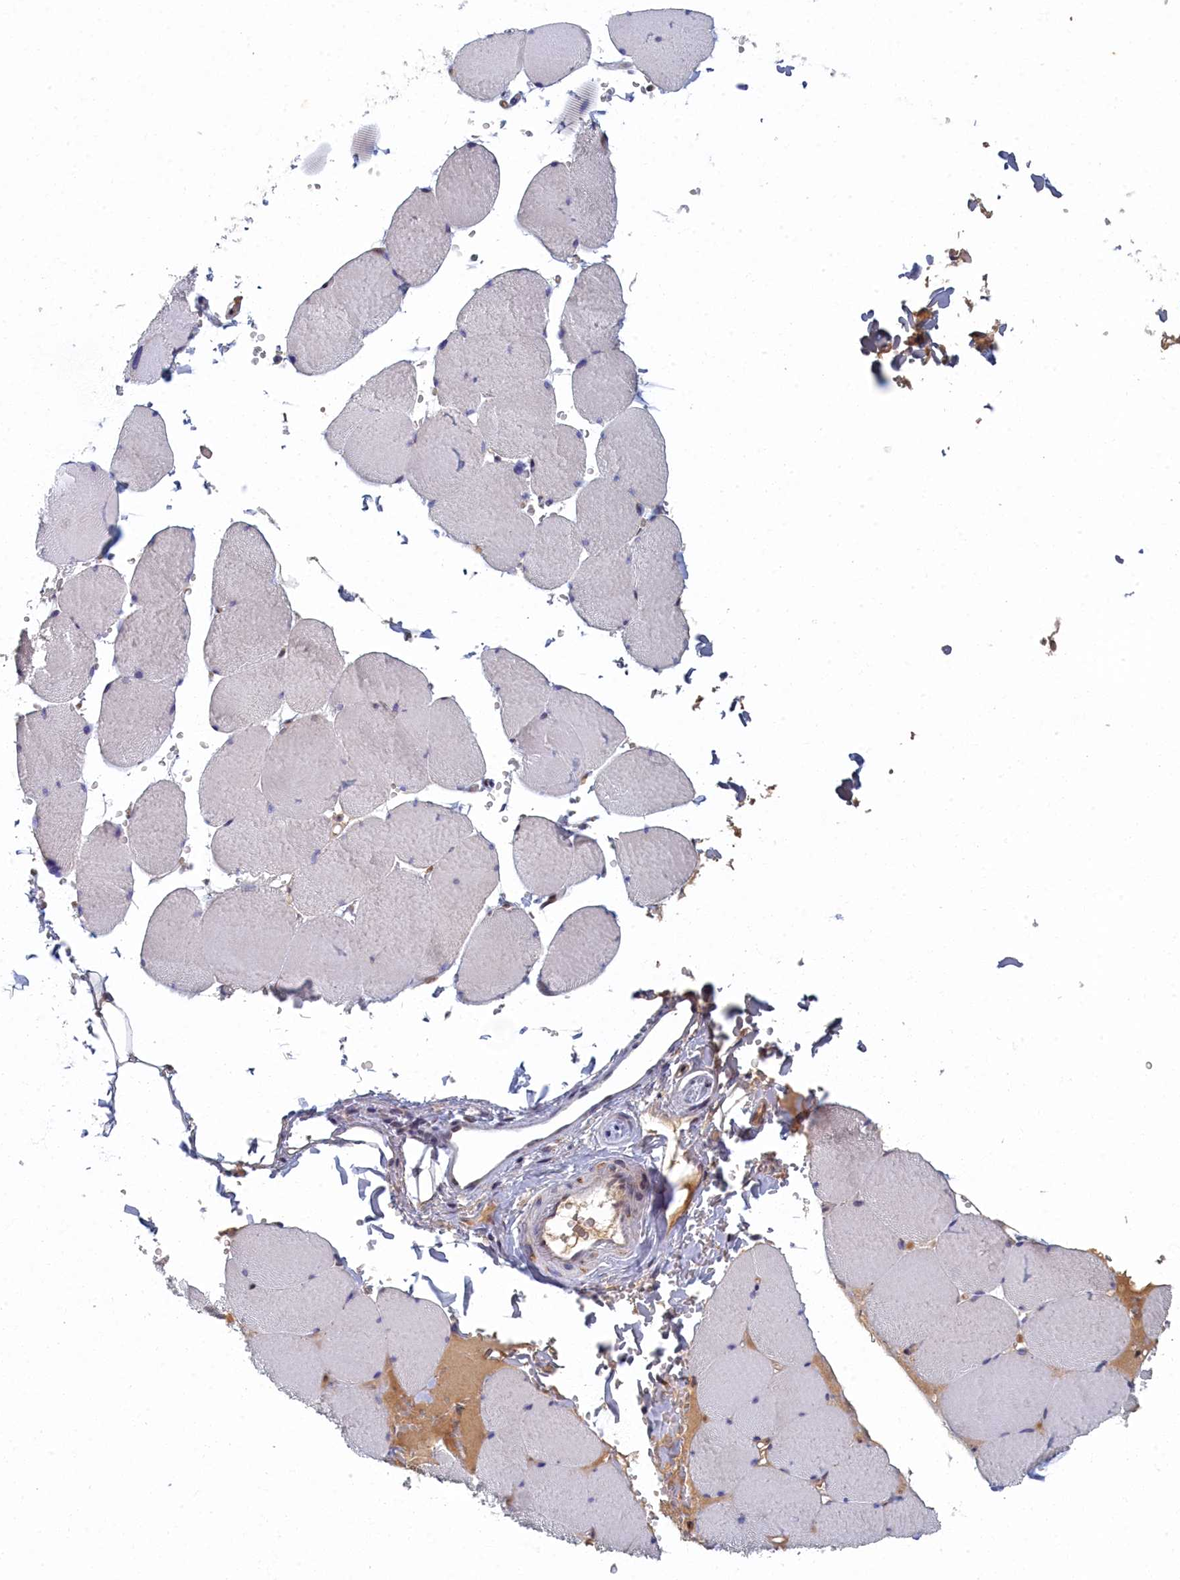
{"staining": {"intensity": "negative", "quantity": "none", "location": "none"}, "tissue": "skeletal muscle", "cell_type": "Myocytes", "image_type": "normal", "snomed": [{"axis": "morphology", "description": "Normal tissue, NOS"}, {"axis": "topography", "description": "Skeletal muscle"}, {"axis": "topography", "description": "Head-Neck"}], "caption": "This is an immunohistochemistry image of normal skeletal muscle. There is no positivity in myocytes.", "gene": "DNAJC17", "patient": {"sex": "male", "age": 66}}